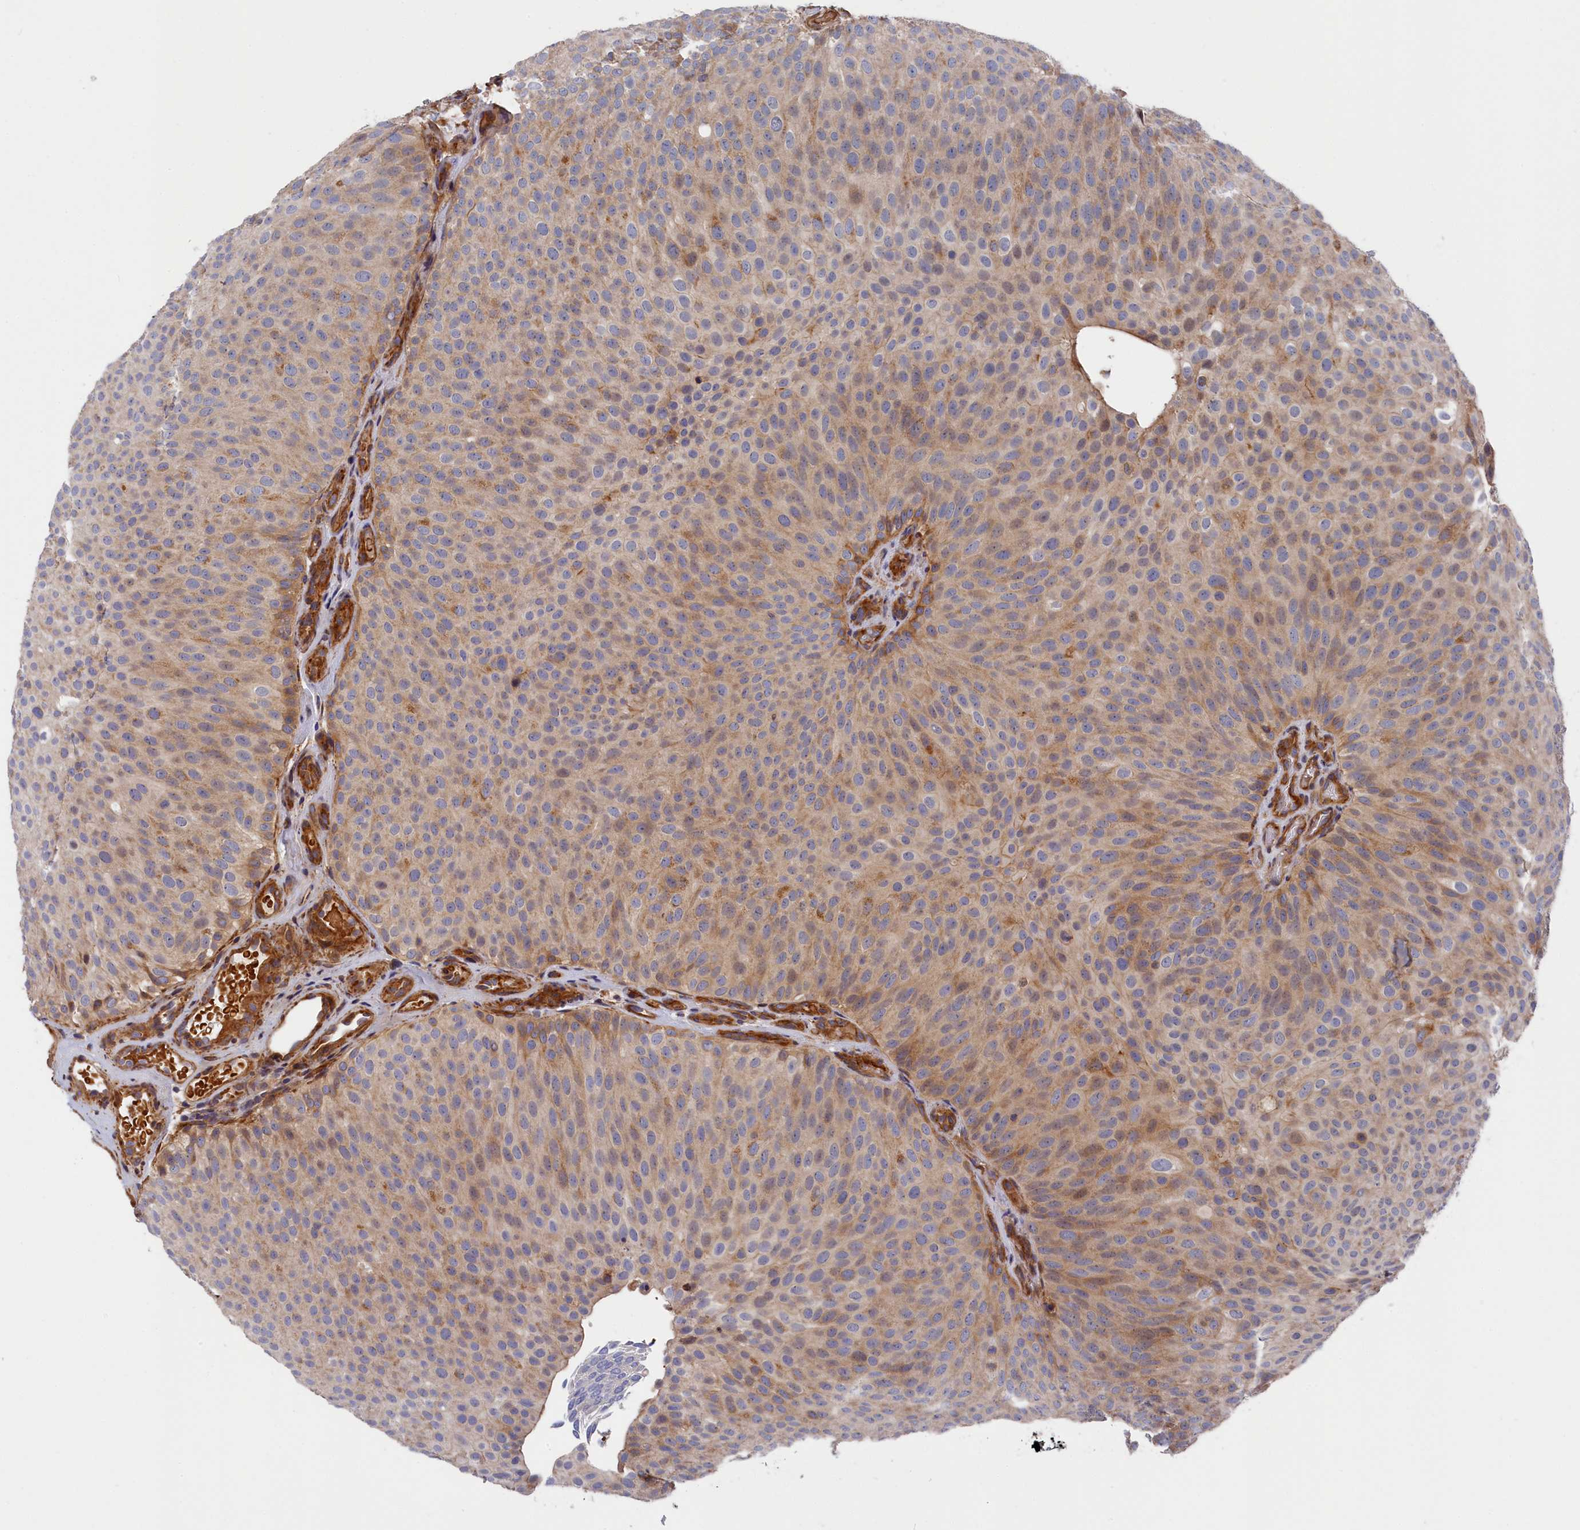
{"staining": {"intensity": "moderate", "quantity": "25%-75%", "location": "cytoplasmic/membranous"}, "tissue": "urothelial cancer", "cell_type": "Tumor cells", "image_type": "cancer", "snomed": [{"axis": "morphology", "description": "Urothelial carcinoma, Low grade"}, {"axis": "topography", "description": "Urinary bladder"}], "caption": "Urothelial cancer was stained to show a protein in brown. There is medium levels of moderate cytoplasmic/membranous positivity in about 25%-75% of tumor cells. The staining was performed using DAB (3,3'-diaminobenzidine) to visualize the protein expression in brown, while the nuclei were stained in blue with hematoxylin (Magnification: 20x).", "gene": "LDHD", "patient": {"sex": "male", "age": 78}}